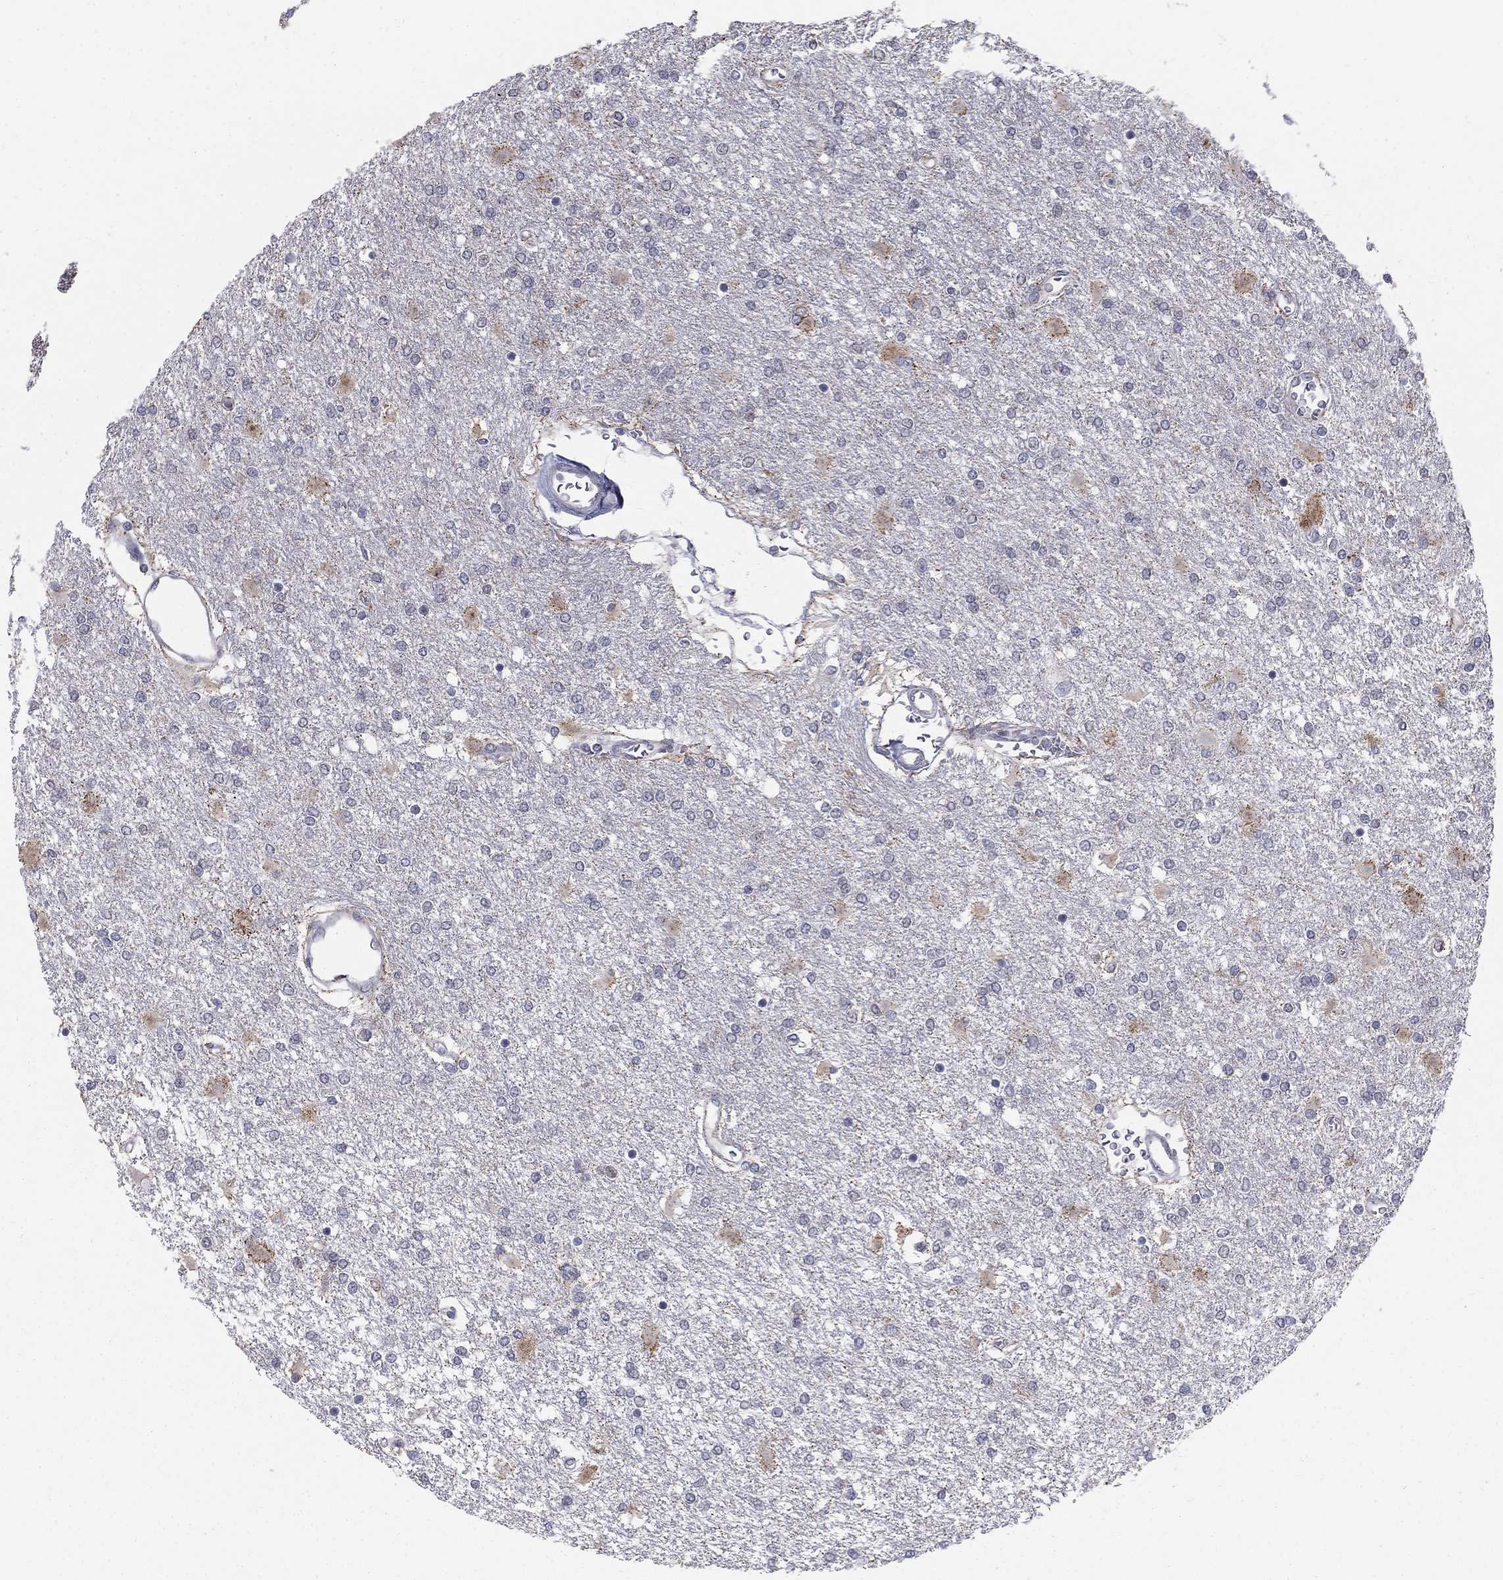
{"staining": {"intensity": "negative", "quantity": "none", "location": "none"}, "tissue": "glioma", "cell_type": "Tumor cells", "image_type": "cancer", "snomed": [{"axis": "morphology", "description": "Glioma, malignant, High grade"}, {"axis": "topography", "description": "Cerebral cortex"}], "caption": "The photomicrograph reveals no significant positivity in tumor cells of glioma.", "gene": "GCFC2", "patient": {"sex": "male", "age": 79}}